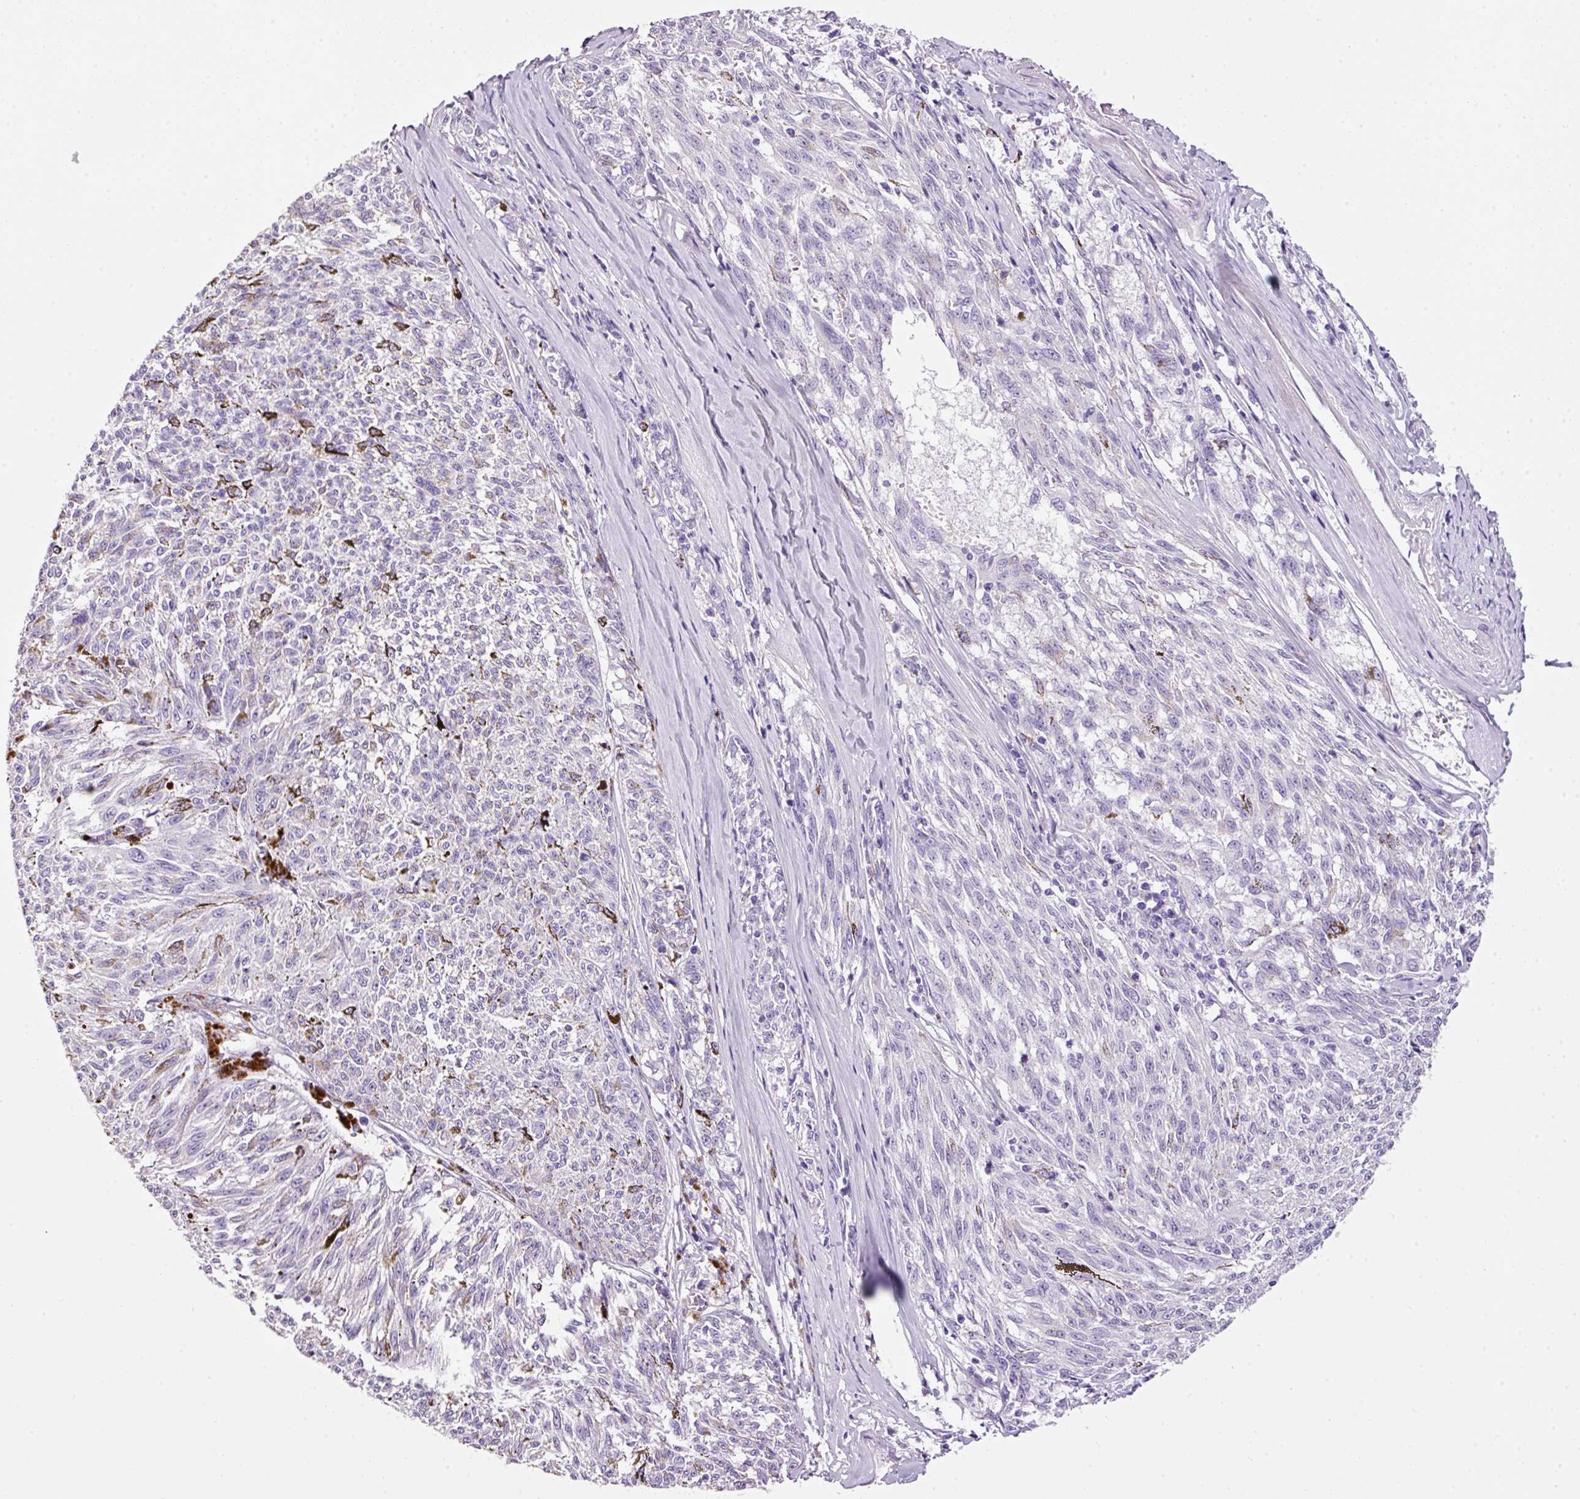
{"staining": {"intensity": "negative", "quantity": "none", "location": "none"}, "tissue": "melanoma", "cell_type": "Tumor cells", "image_type": "cancer", "snomed": [{"axis": "morphology", "description": "Malignant melanoma, NOS"}, {"axis": "topography", "description": "Skin"}], "caption": "Micrograph shows no protein positivity in tumor cells of malignant melanoma tissue.", "gene": "BSND", "patient": {"sex": "female", "age": 72}}